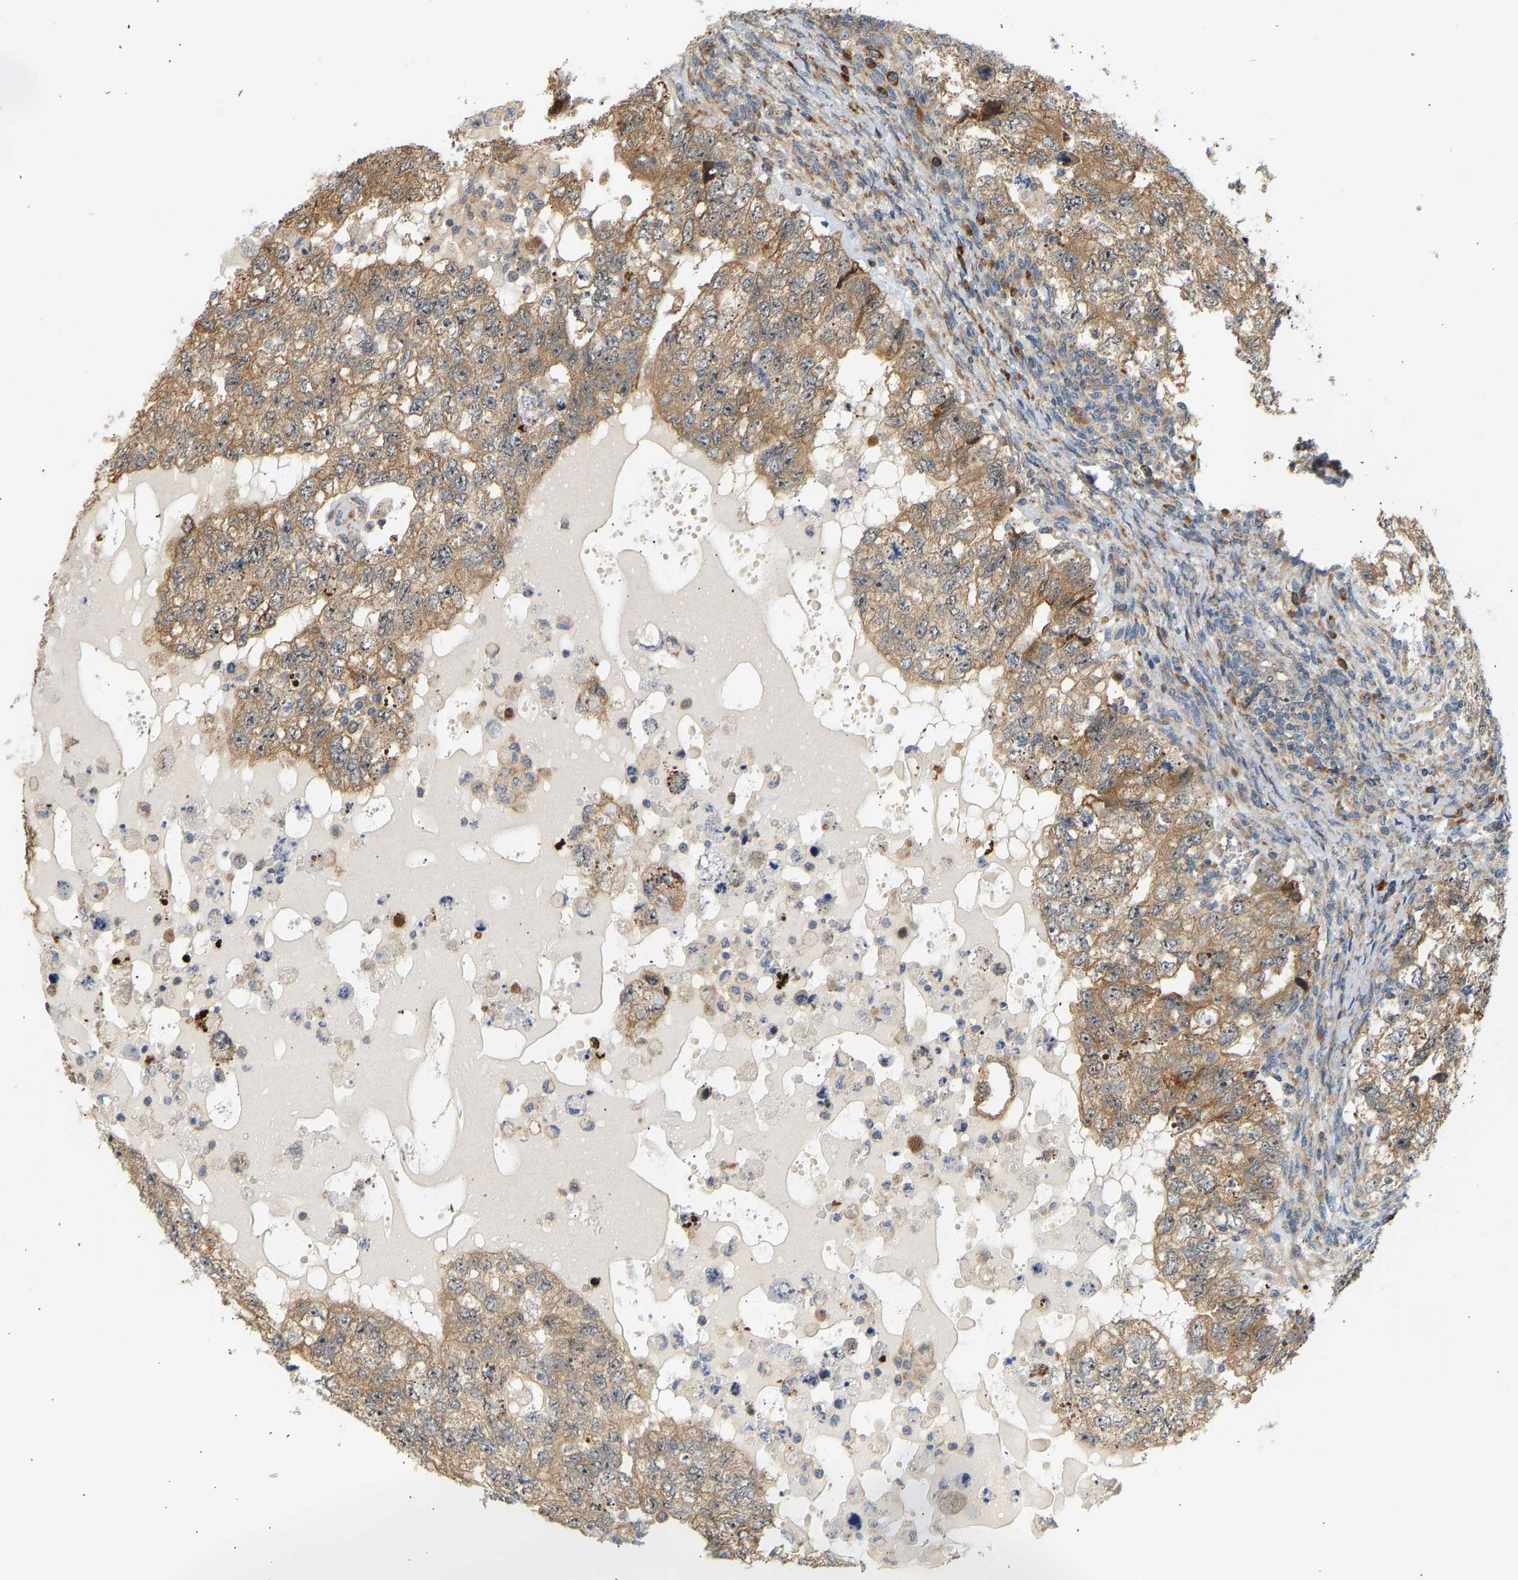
{"staining": {"intensity": "moderate", "quantity": ">75%", "location": "cytoplasmic/membranous"}, "tissue": "testis cancer", "cell_type": "Tumor cells", "image_type": "cancer", "snomed": [{"axis": "morphology", "description": "Carcinoma, Embryonal, NOS"}, {"axis": "topography", "description": "Testis"}], "caption": "Testis embryonal carcinoma was stained to show a protein in brown. There is medium levels of moderate cytoplasmic/membranous staining in approximately >75% of tumor cells. (DAB IHC, brown staining for protein, blue staining for nuclei).", "gene": "RPS14", "patient": {"sex": "male", "age": 36}}